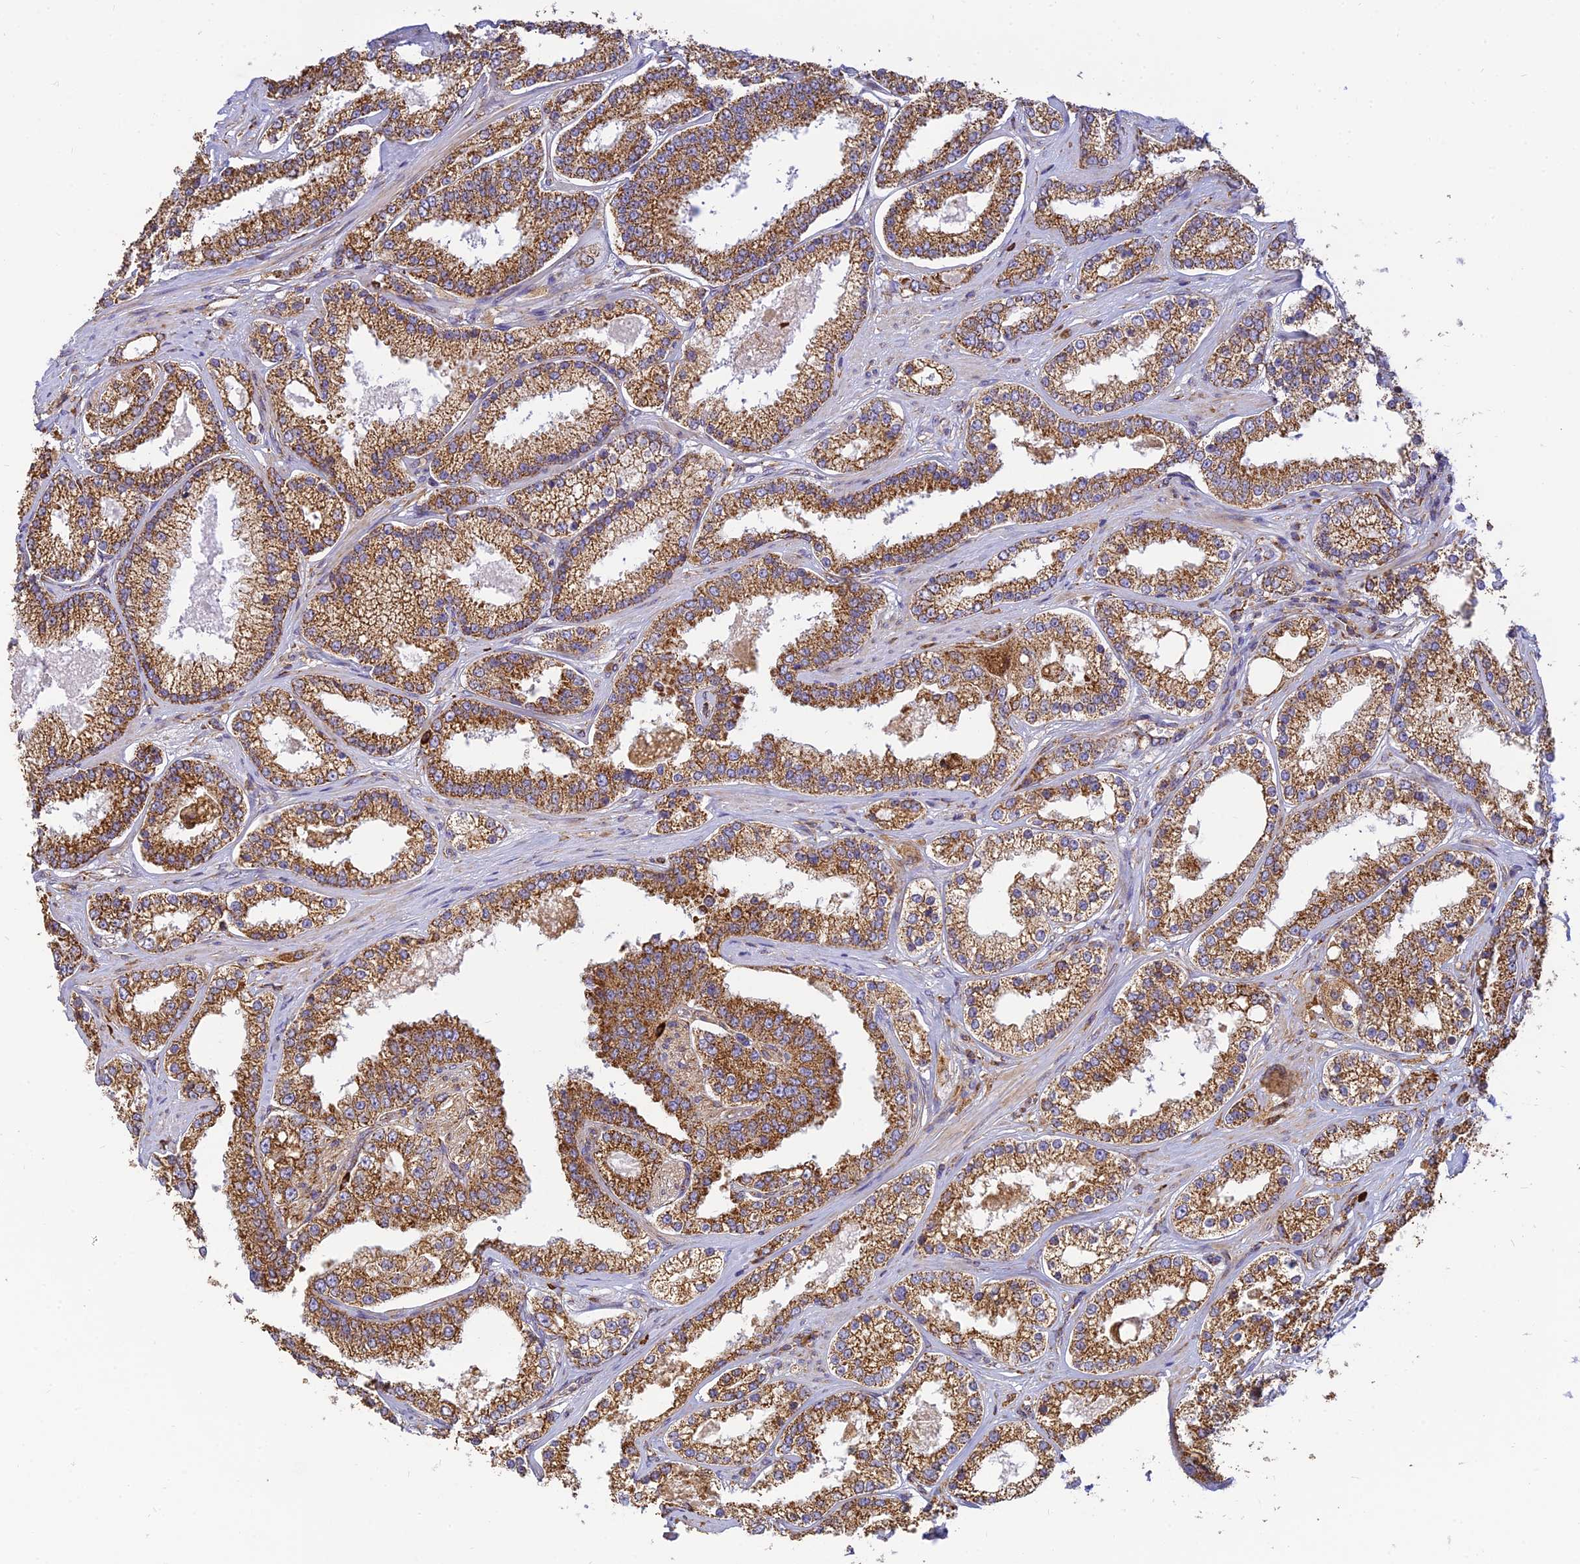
{"staining": {"intensity": "strong", "quantity": ">75%", "location": "cytoplasmic/membranous"}, "tissue": "prostate cancer", "cell_type": "Tumor cells", "image_type": "cancer", "snomed": [{"axis": "morphology", "description": "Normal tissue, NOS"}, {"axis": "morphology", "description": "Adenocarcinoma, High grade"}, {"axis": "topography", "description": "Prostate"}], "caption": "Tumor cells display strong cytoplasmic/membranous positivity in approximately >75% of cells in prostate high-grade adenocarcinoma.", "gene": "THUMPD2", "patient": {"sex": "male", "age": 83}}